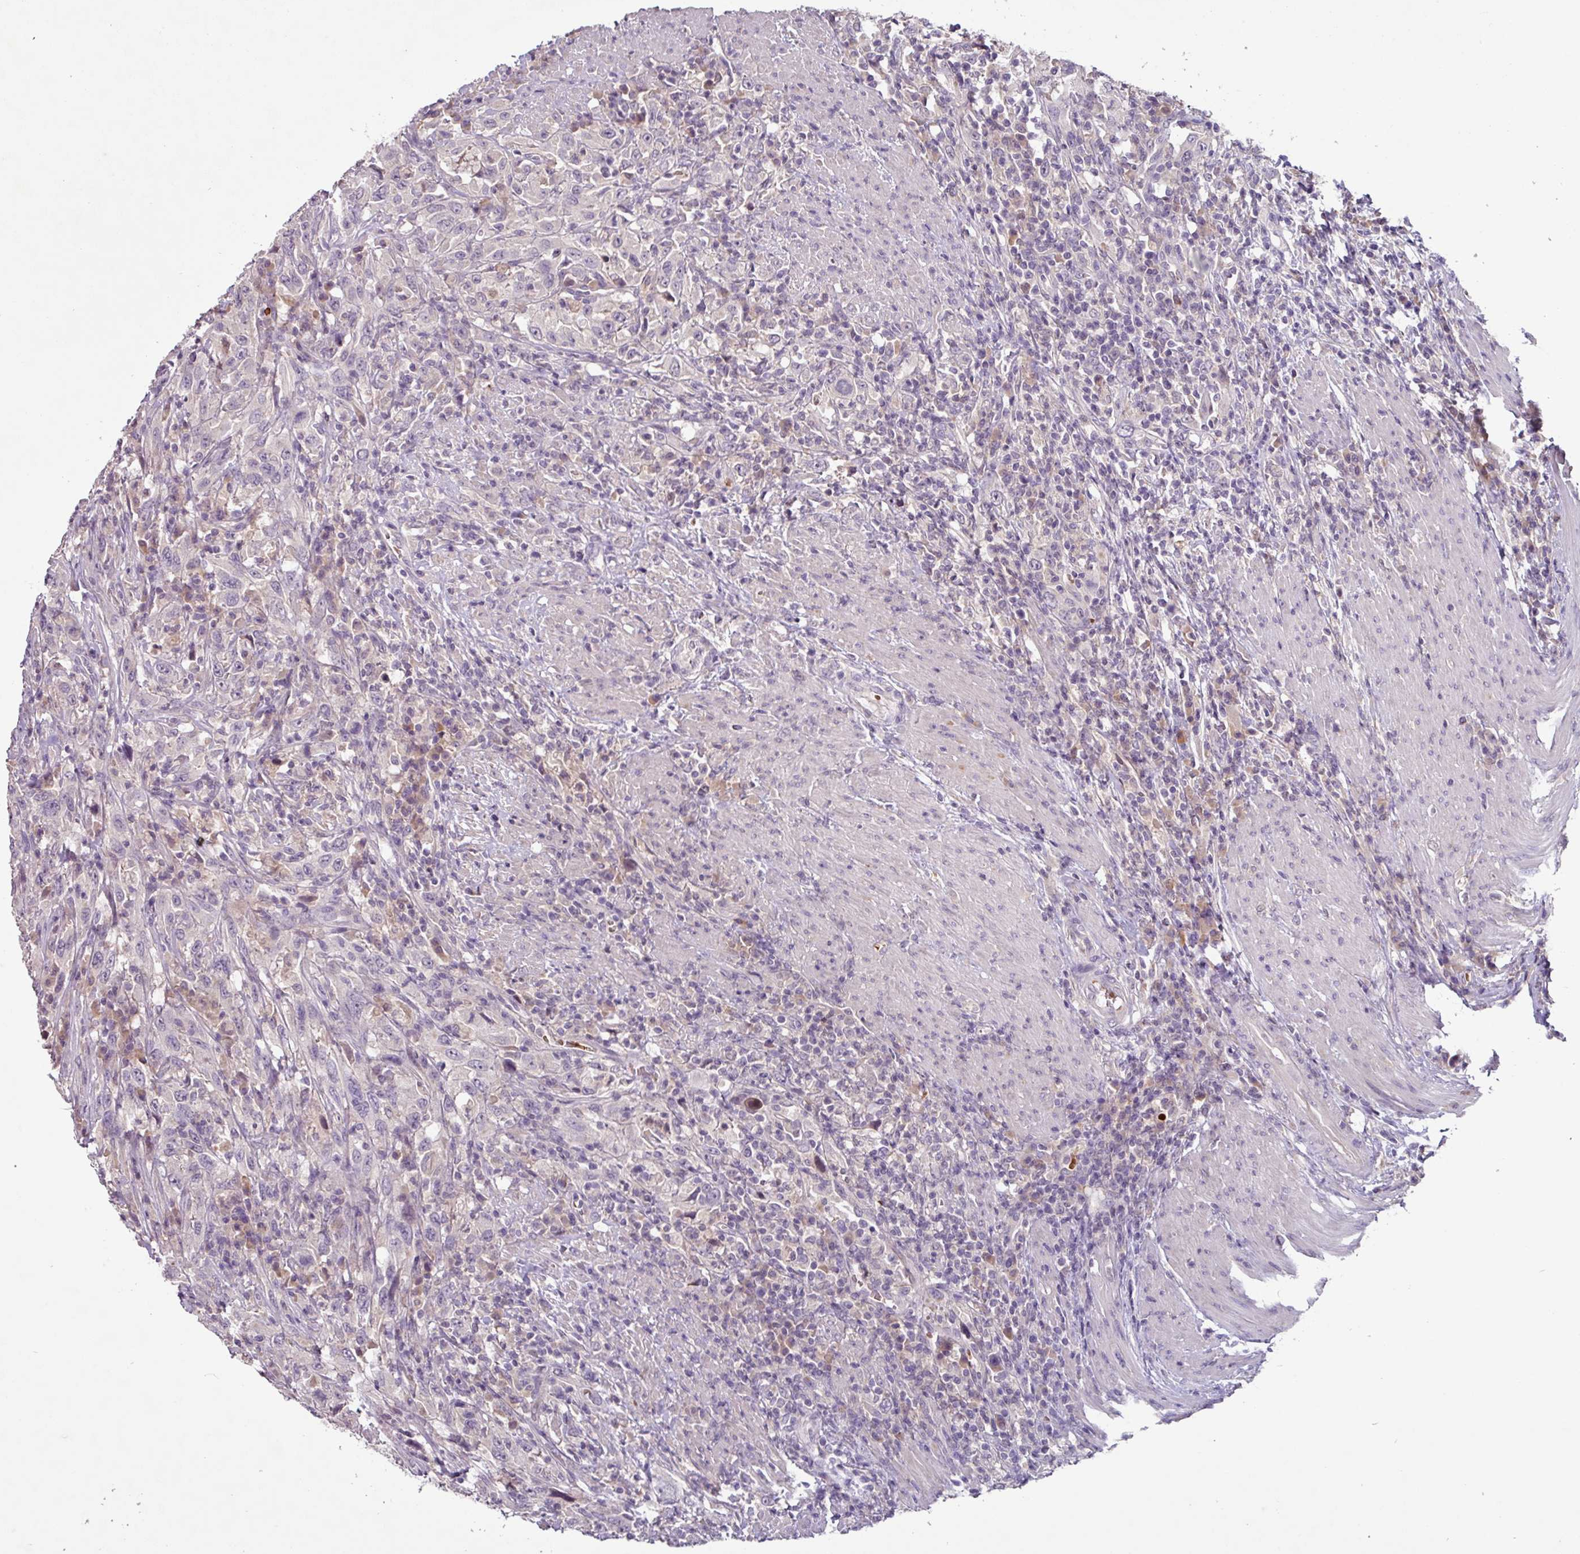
{"staining": {"intensity": "negative", "quantity": "none", "location": "none"}, "tissue": "urothelial cancer", "cell_type": "Tumor cells", "image_type": "cancer", "snomed": [{"axis": "morphology", "description": "Urothelial carcinoma, High grade"}, {"axis": "topography", "description": "Urinary bladder"}], "caption": "An immunohistochemistry (IHC) photomicrograph of high-grade urothelial carcinoma is shown. There is no staining in tumor cells of high-grade urothelial carcinoma. (DAB (3,3'-diaminobenzidine) immunohistochemistry (IHC) with hematoxylin counter stain).", "gene": "SLC5A10", "patient": {"sex": "male", "age": 61}}